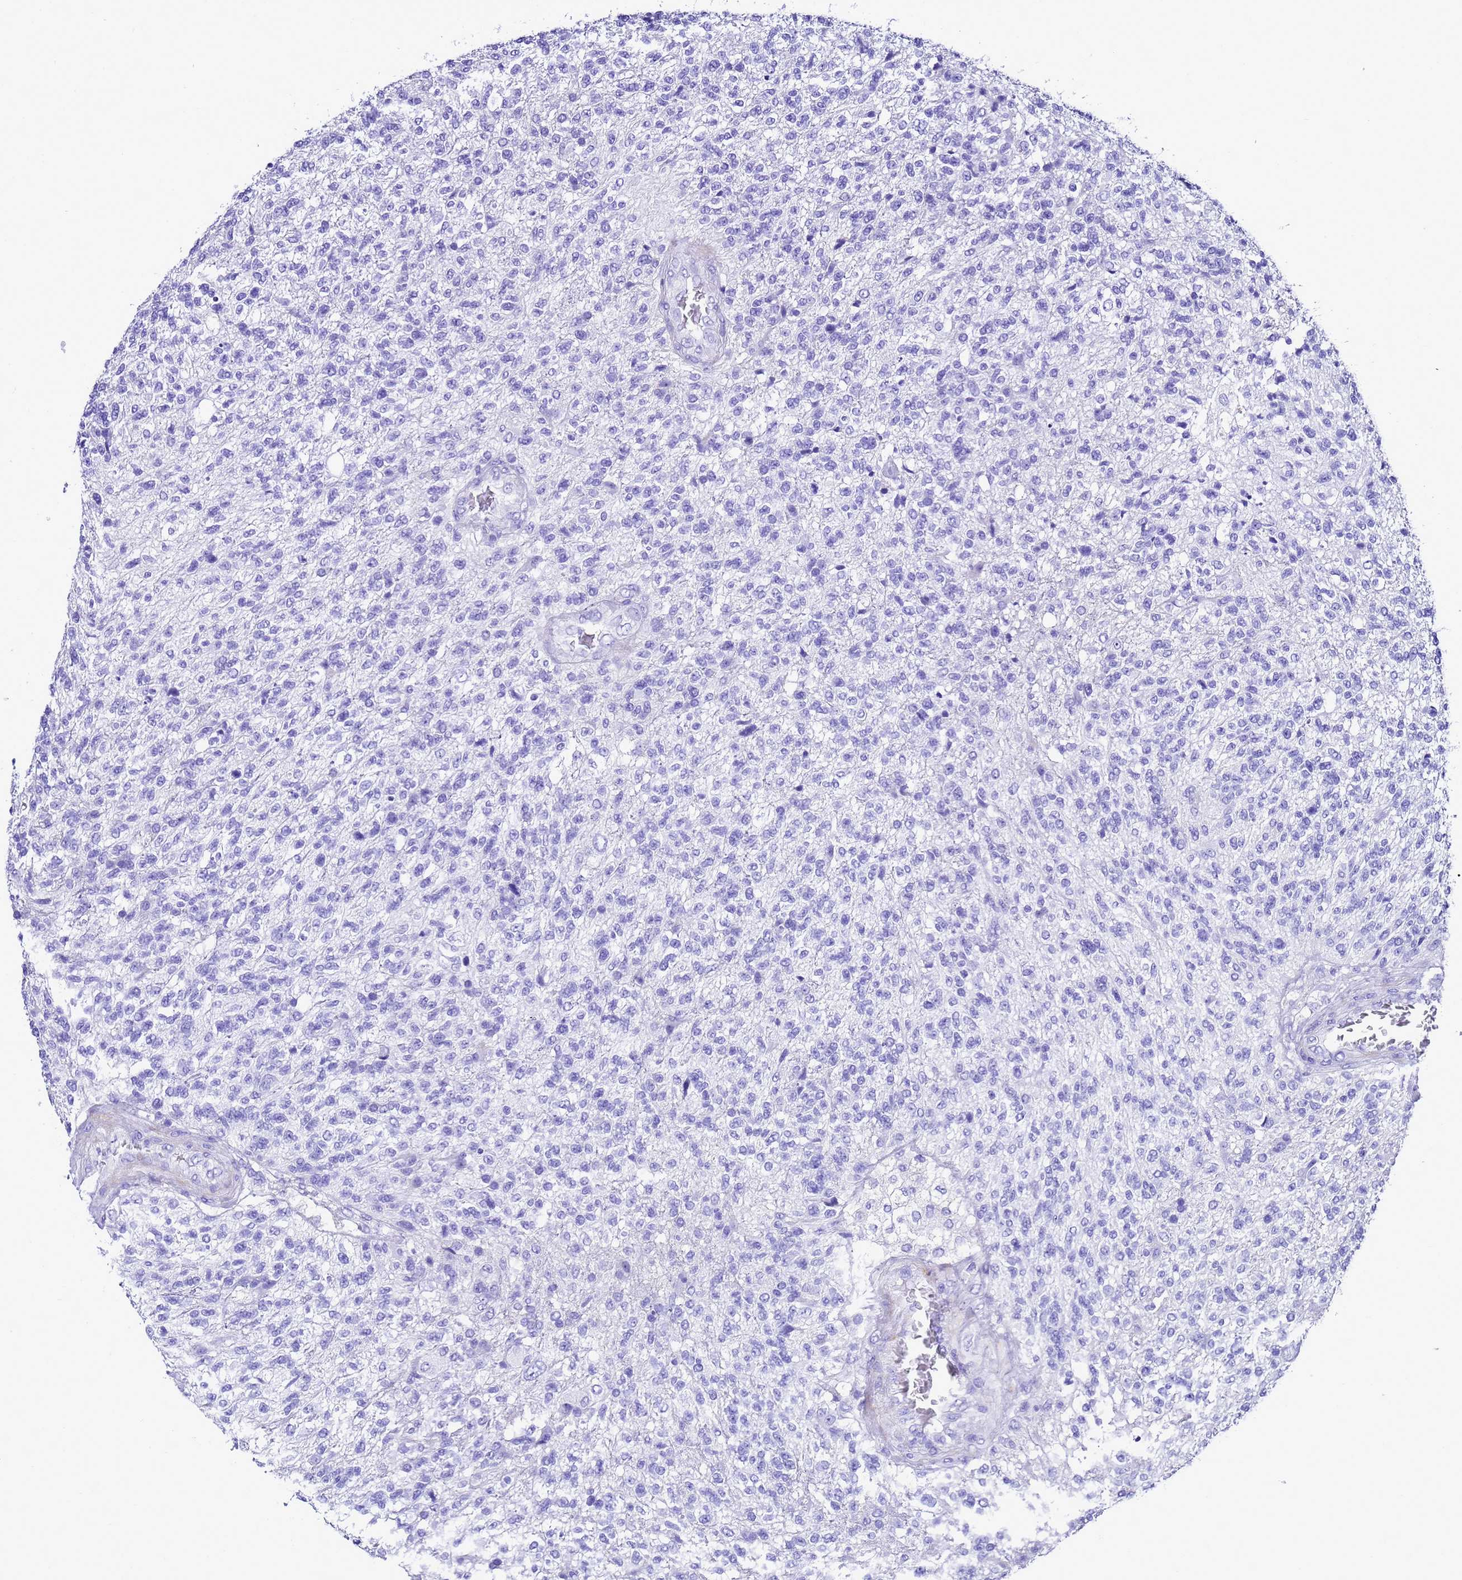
{"staining": {"intensity": "negative", "quantity": "none", "location": "none"}, "tissue": "glioma", "cell_type": "Tumor cells", "image_type": "cancer", "snomed": [{"axis": "morphology", "description": "Glioma, malignant, High grade"}, {"axis": "topography", "description": "Brain"}], "caption": "DAB immunohistochemical staining of human high-grade glioma (malignant) demonstrates no significant expression in tumor cells.", "gene": "UGT2B10", "patient": {"sex": "male", "age": 56}}